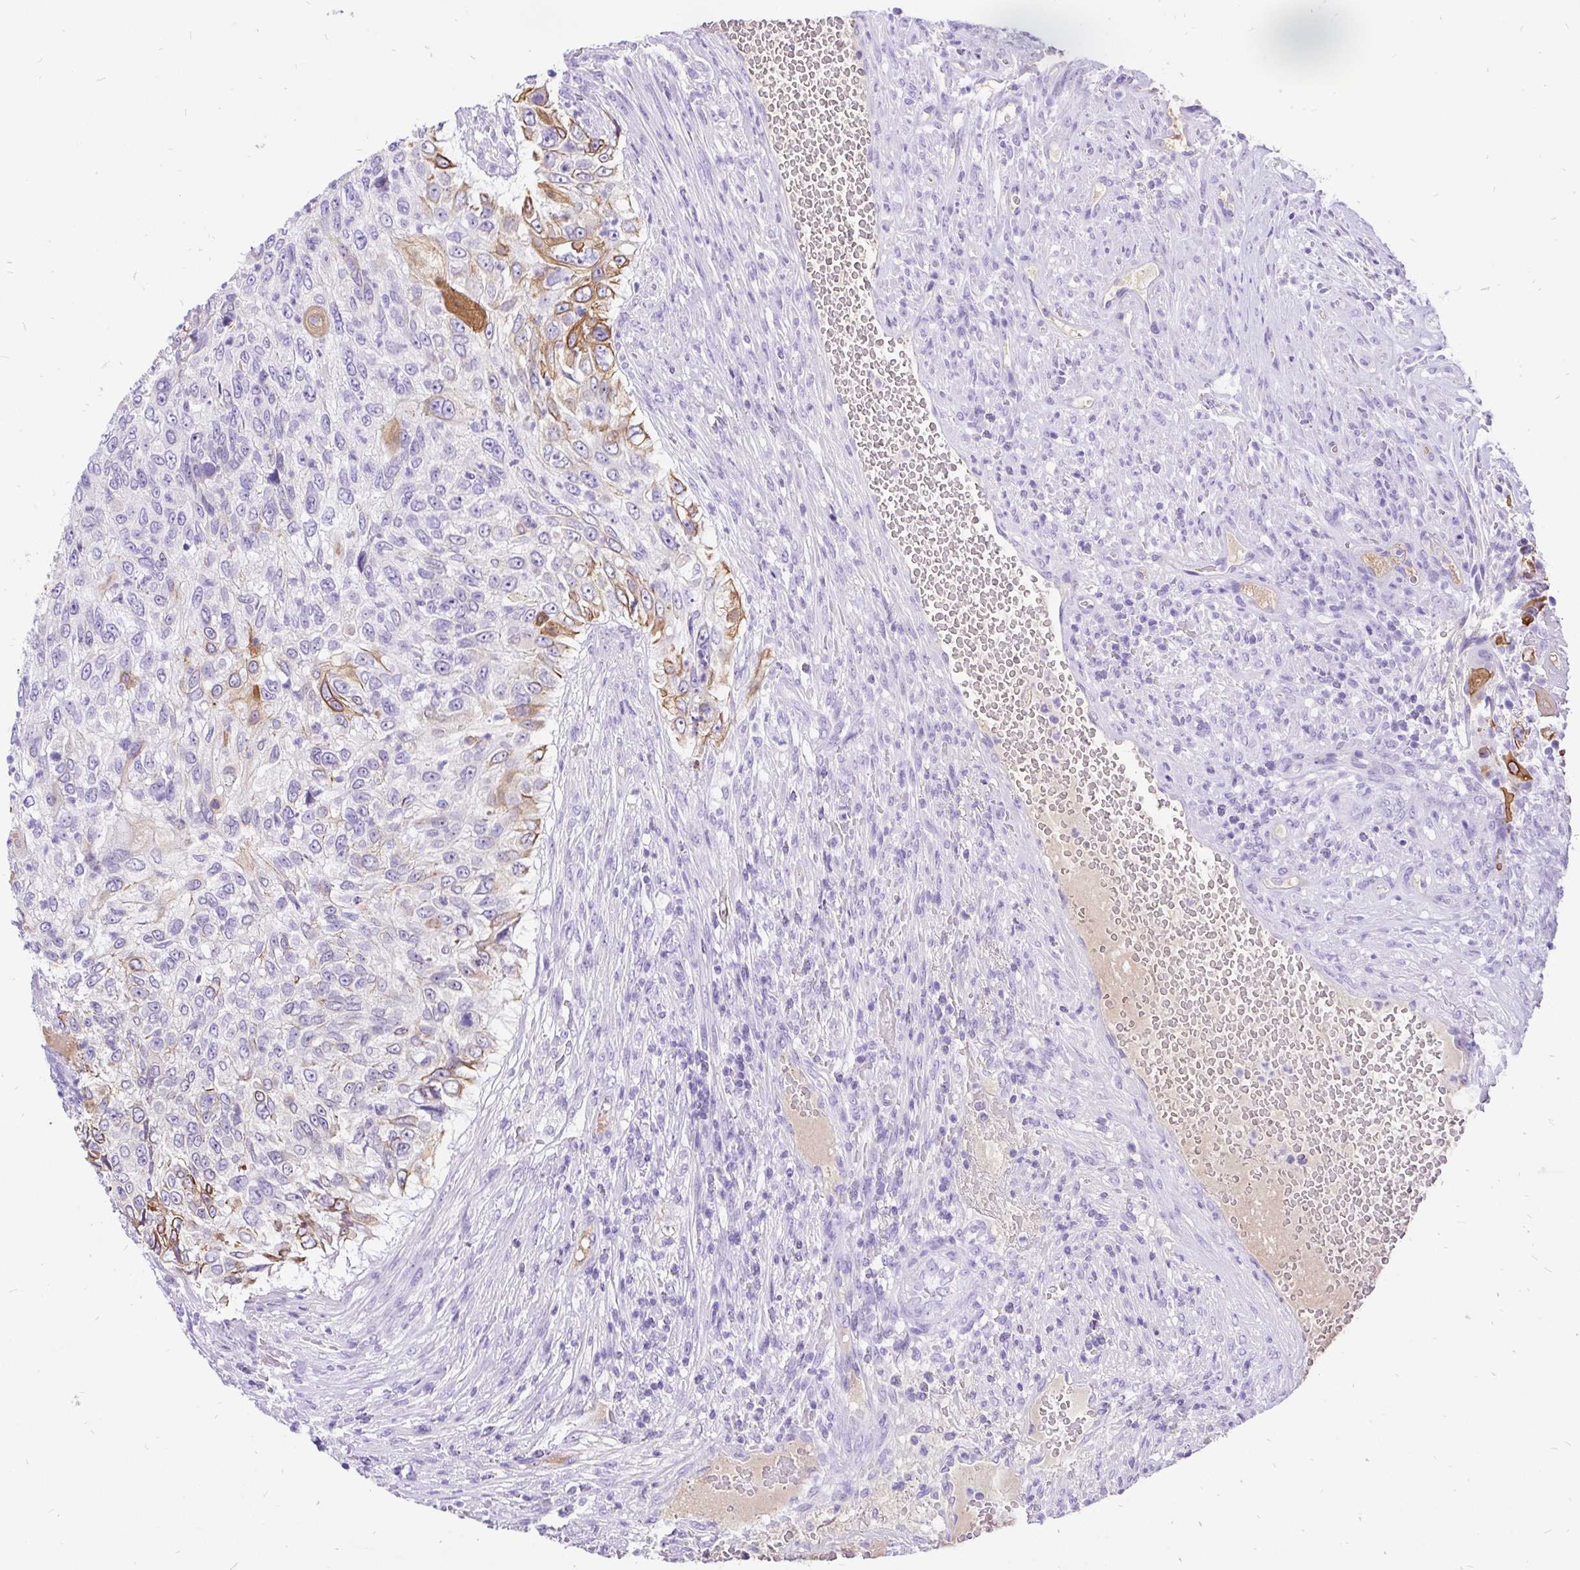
{"staining": {"intensity": "moderate", "quantity": "25%-75%", "location": "cytoplasmic/membranous"}, "tissue": "urothelial cancer", "cell_type": "Tumor cells", "image_type": "cancer", "snomed": [{"axis": "morphology", "description": "Urothelial carcinoma, High grade"}, {"axis": "topography", "description": "Urinary bladder"}], "caption": "Immunohistochemical staining of human urothelial carcinoma (high-grade) shows moderate cytoplasmic/membranous protein positivity in about 25%-75% of tumor cells.", "gene": "KRT13", "patient": {"sex": "female", "age": 60}}